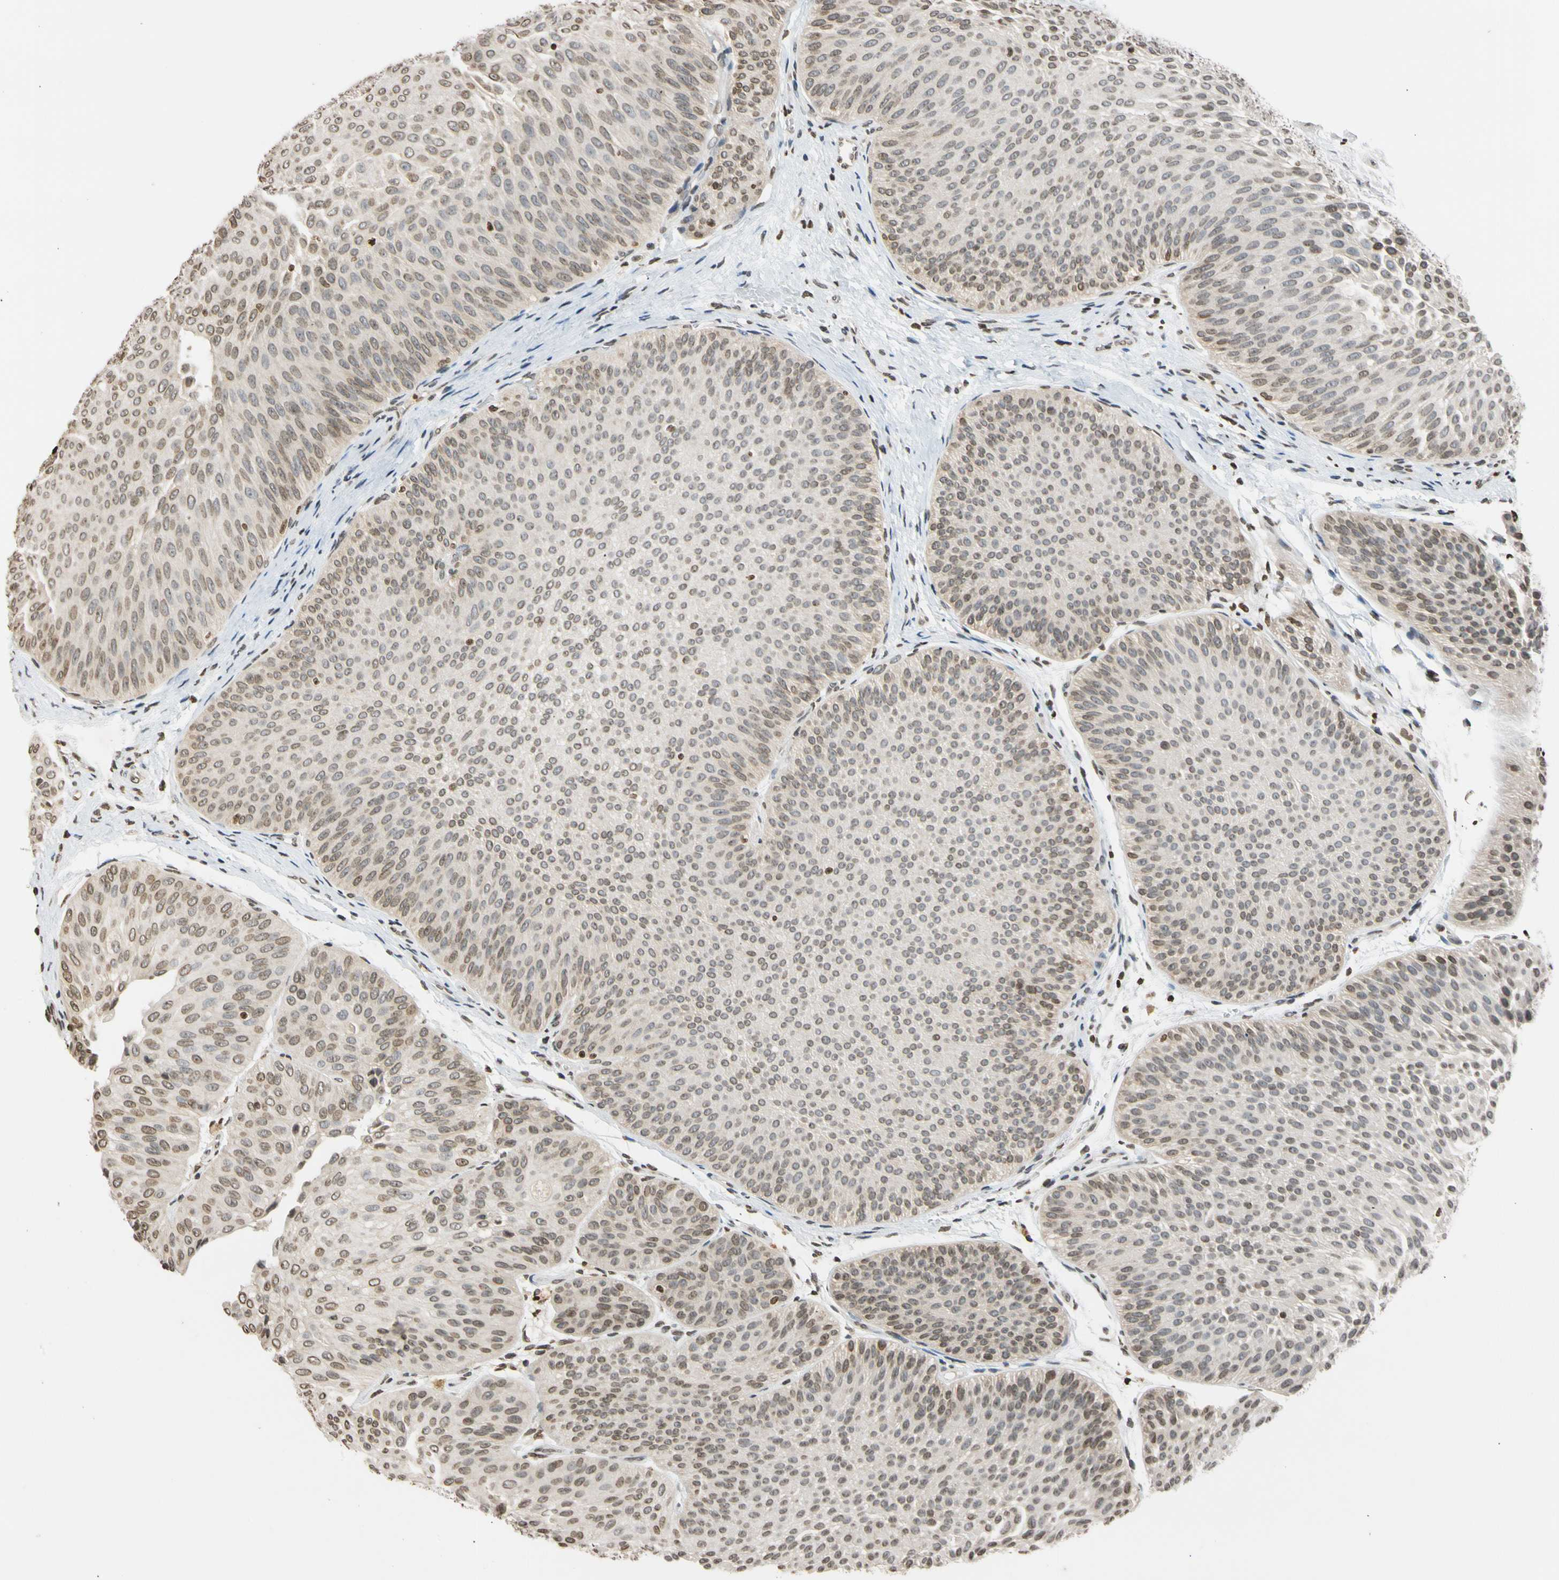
{"staining": {"intensity": "weak", "quantity": ">75%", "location": "cytoplasmic/membranous"}, "tissue": "urothelial cancer", "cell_type": "Tumor cells", "image_type": "cancer", "snomed": [{"axis": "morphology", "description": "Urothelial carcinoma, Low grade"}, {"axis": "topography", "description": "Urinary bladder"}], "caption": "DAB (3,3'-diaminobenzidine) immunohistochemical staining of urothelial cancer shows weak cytoplasmic/membranous protein expression in about >75% of tumor cells. Using DAB (3,3'-diaminobenzidine) (brown) and hematoxylin (blue) stains, captured at high magnification using brightfield microscopy.", "gene": "GPX4", "patient": {"sex": "female", "age": 60}}